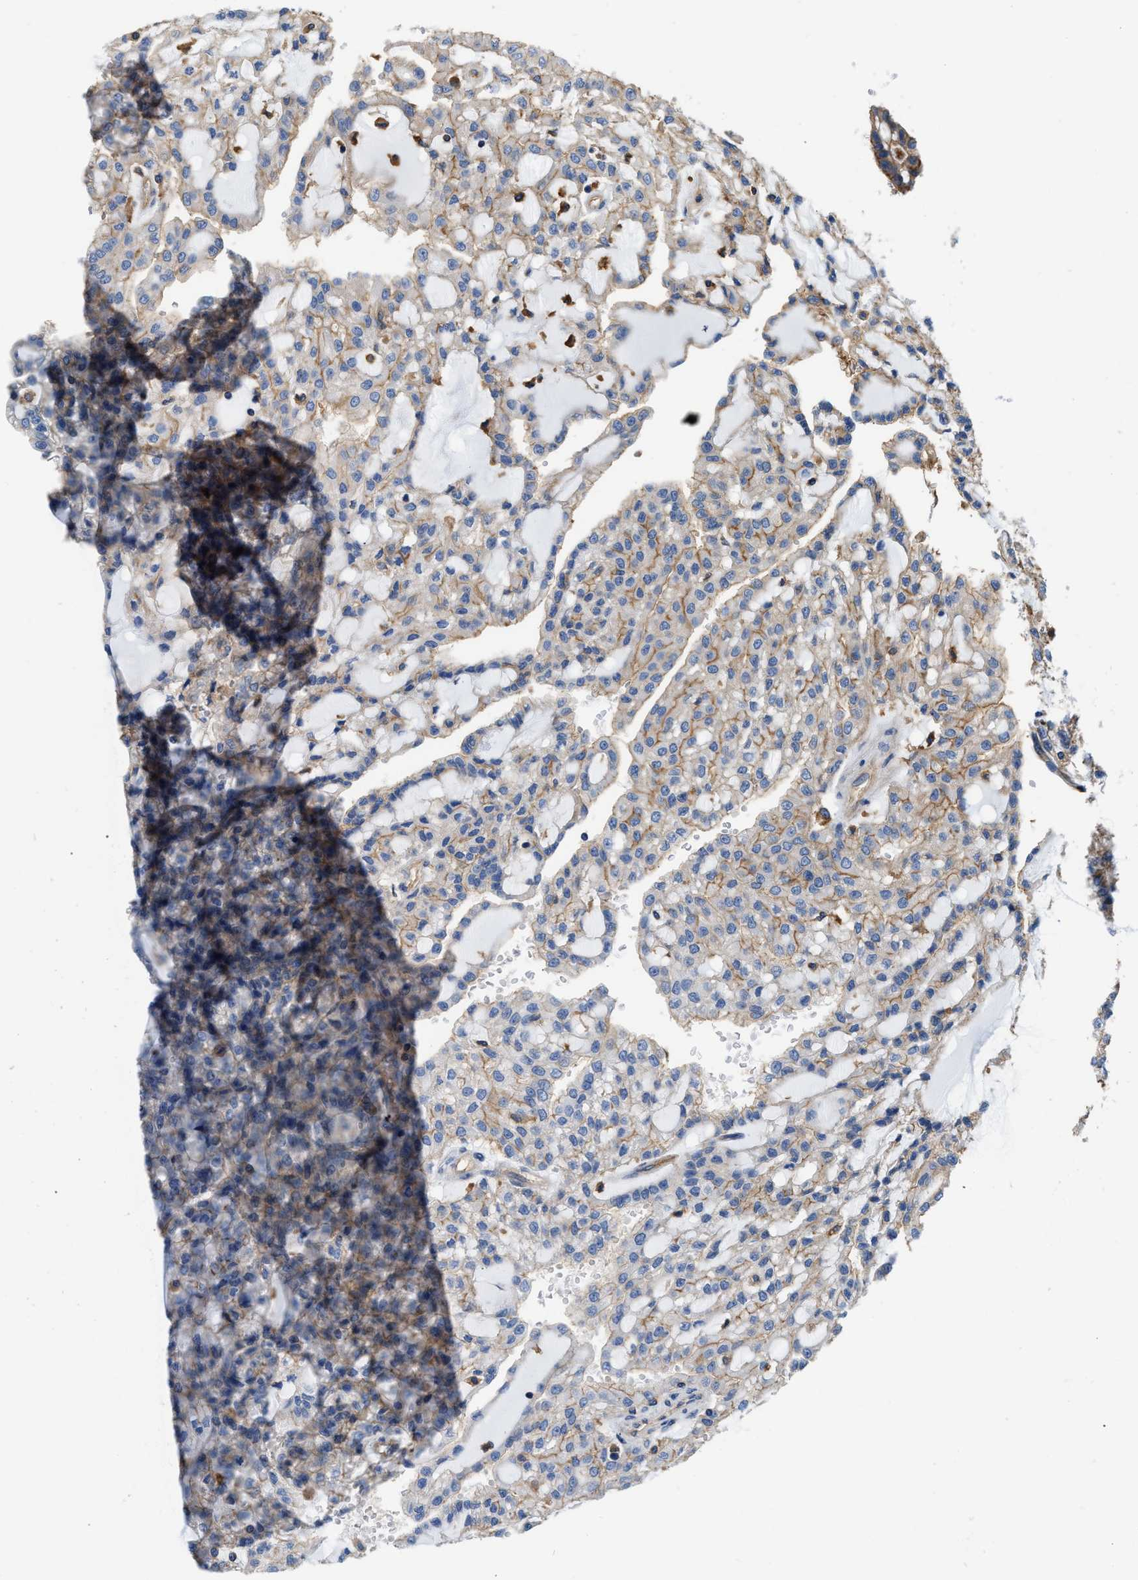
{"staining": {"intensity": "moderate", "quantity": "25%-75%", "location": "cytoplasmic/membranous"}, "tissue": "renal cancer", "cell_type": "Tumor cells", "image_type": "cancer", "snomed": [{"axis": "morphology", "description": "Adenocarcinoma, NOS"}, {"axis": "topography", "description": "Kidney"}], "caption": "The immunohistochemical stain shows moderate cytoplasmic/membranous staining in tumor cells of renal adenocarcinoma tissue. The staining is performed using DAB brown chromogen to label protein expression. The nuclei are counter-stained blue using hematoxylin.", "gene": "GNB4", "patient": {"sex": "male", "age": 63}}